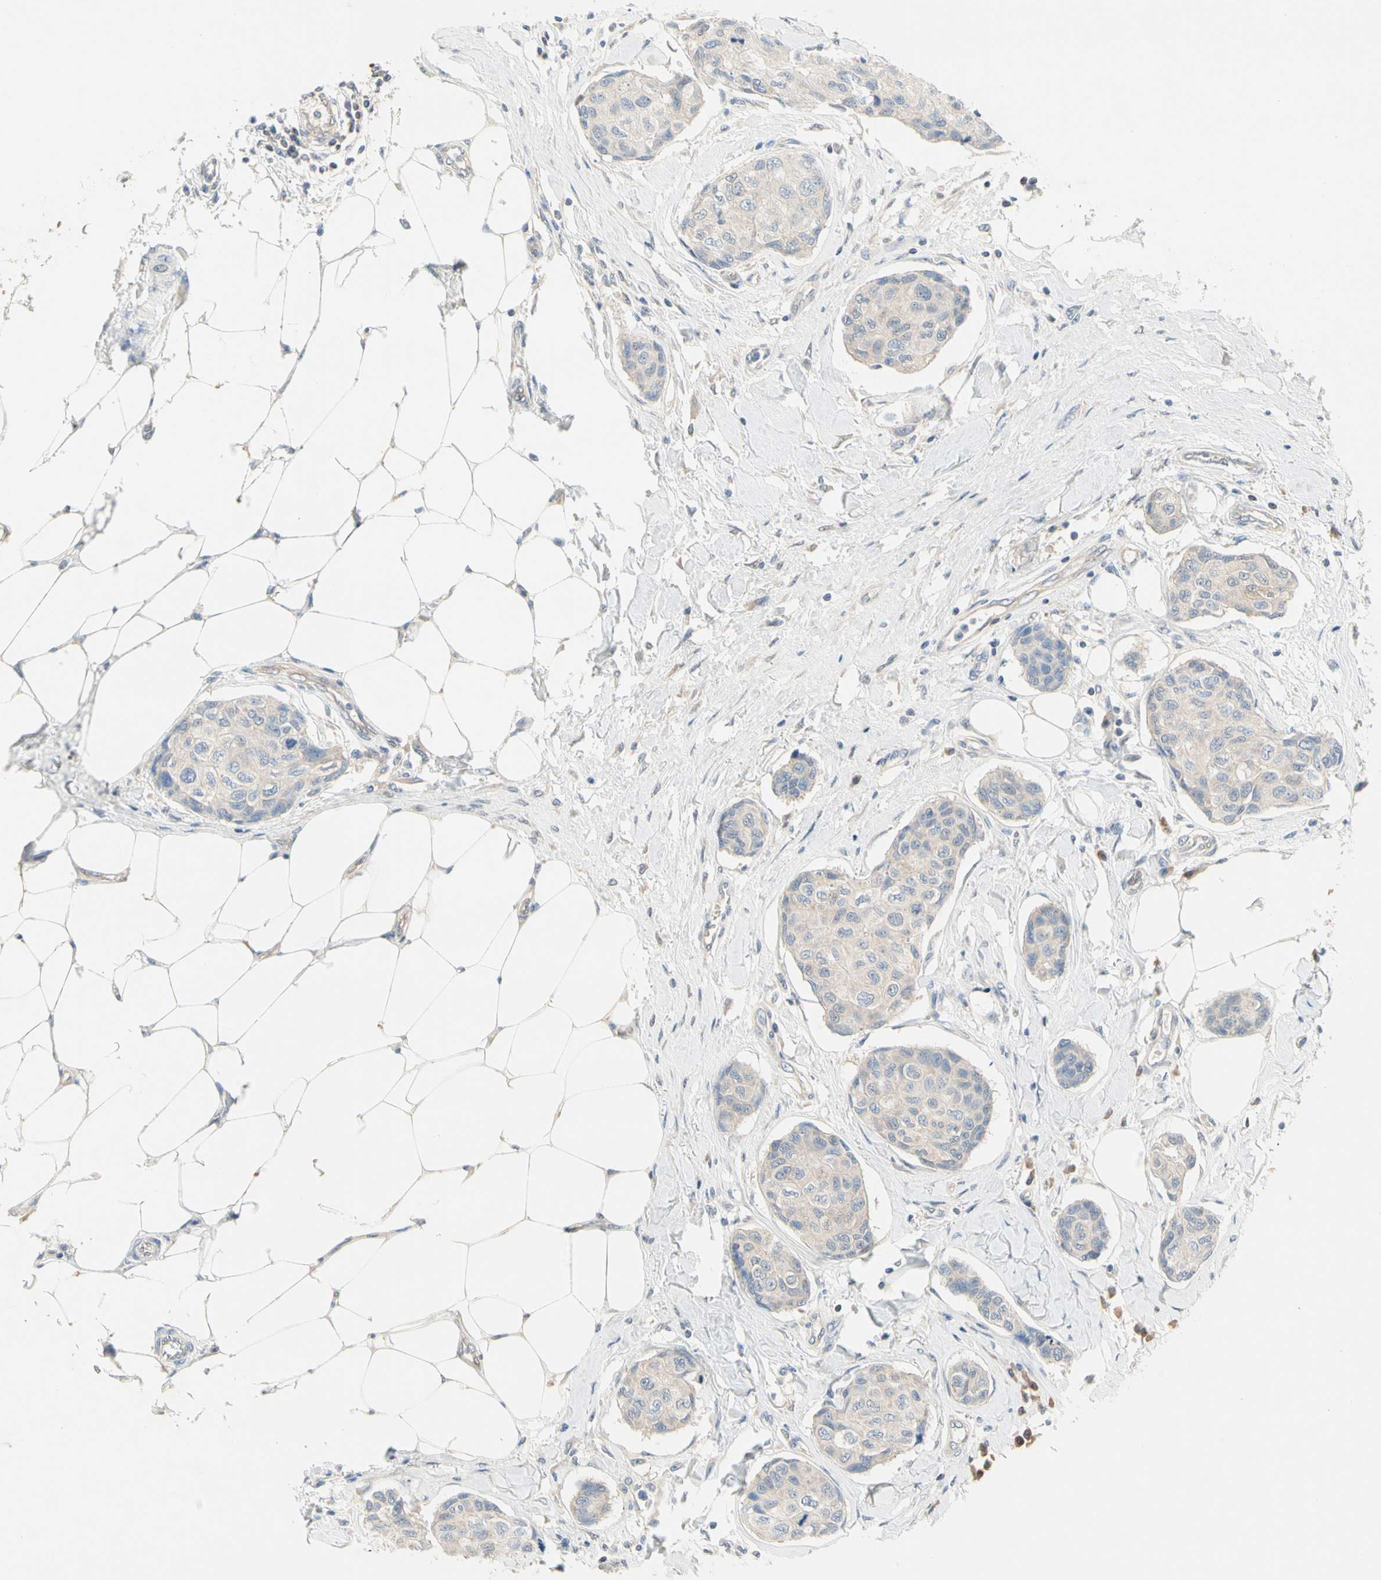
{"staining": {"intensity": "weak", "quantity": "25%-75%", "location": "cytoplasmic/membranous"}, "tissue": "breast cancer", "cell_type": "Tumor cells", "image_type": "cancer", "snomed": [{"axis": "morphology", "description": "Duct carcinoma"}, {"axis": "topography", "description": "Breast"}], "caption": "Human intraductal carcinoma (breast) stained for a protein (brown) shows weak cytoplasmic/membranous positive expression in about 25%-75% of tumor cells.", "gene": "MPI", "patient": {"sex": "female", "age": 80}}